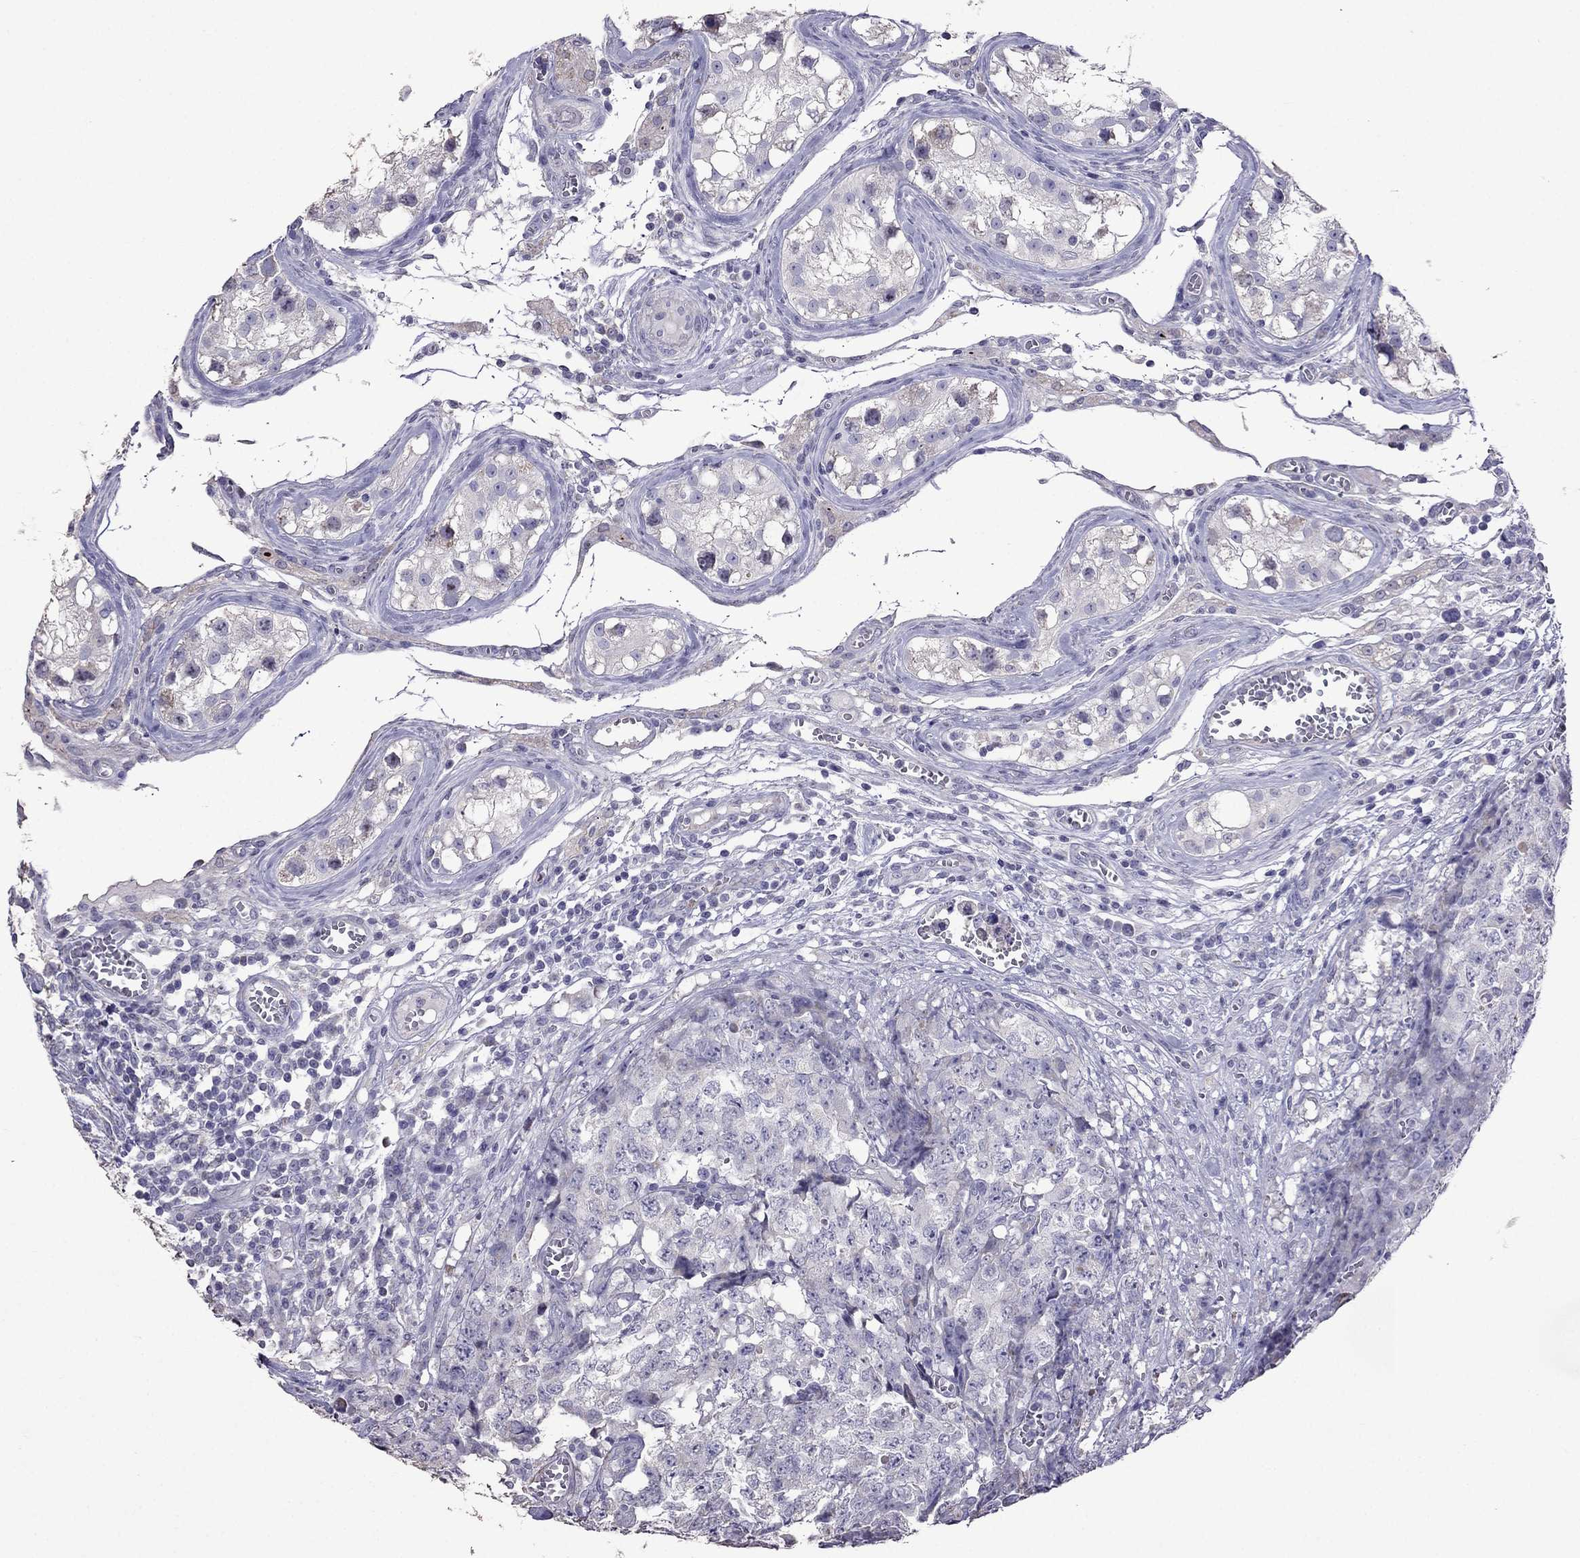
{"staining": {"intensity": "negative", "quantity": "none", "location": "none"}, "tissue": "testis cancer", "cell_type": "Tumor cells", "image_type": "cancer", "snomed": [{"axis": "morphology", "description": "Carcinoma, Embryonal, NOS"}, {"axis": "topography", "description": "Testis"}], "caption": "Immunohistochemistry (IHC) image of neoplastic tissue: testis embryonal carcinoma stained with DAB (3,3'-diaminobenzidine) exhibits no significant protein expression in tumor cells.", "gene": "AK5", "patient": {"sex": "male", "age": 23}}